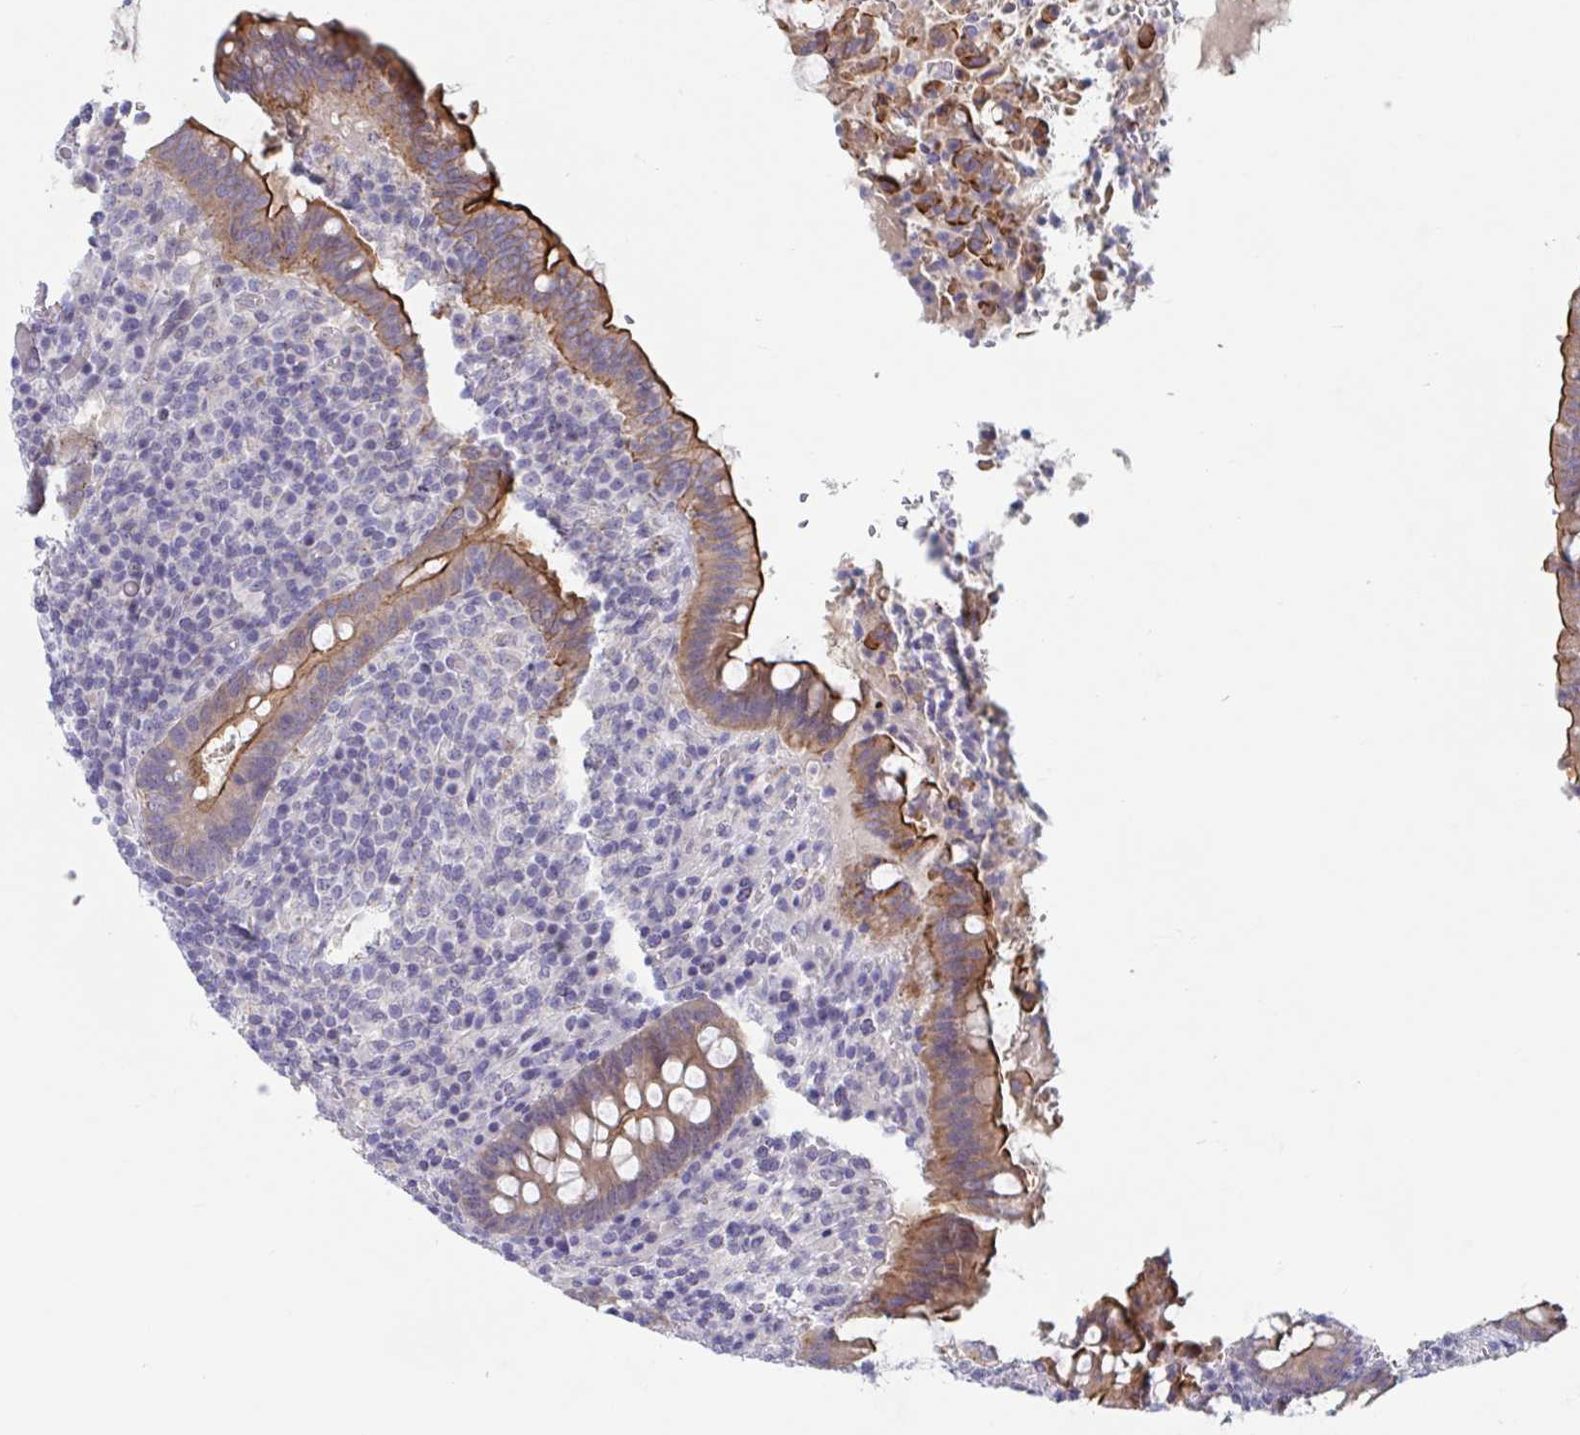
{"staining": {"intensity": "moderate", "quantity": "25%-75%", "location": "cytoplasmic/membranous"}, "tissue": "appendix", "cell_type": "Glandular cells", "image_type": "normal", "snomed": [{"axis": "morphology", "description": "Normal tissue, NOS"}, {"axis": "topography", "description": "Appendix"}], "caption": "DAB immunohistochemical staining of normal human appendix exhibits moderate cytoplasmic/membranous protein expression in approximately 25%-75% of glandular cells.", "gene": "UNKL", "patient": {"sex": "female", "age": 43}}